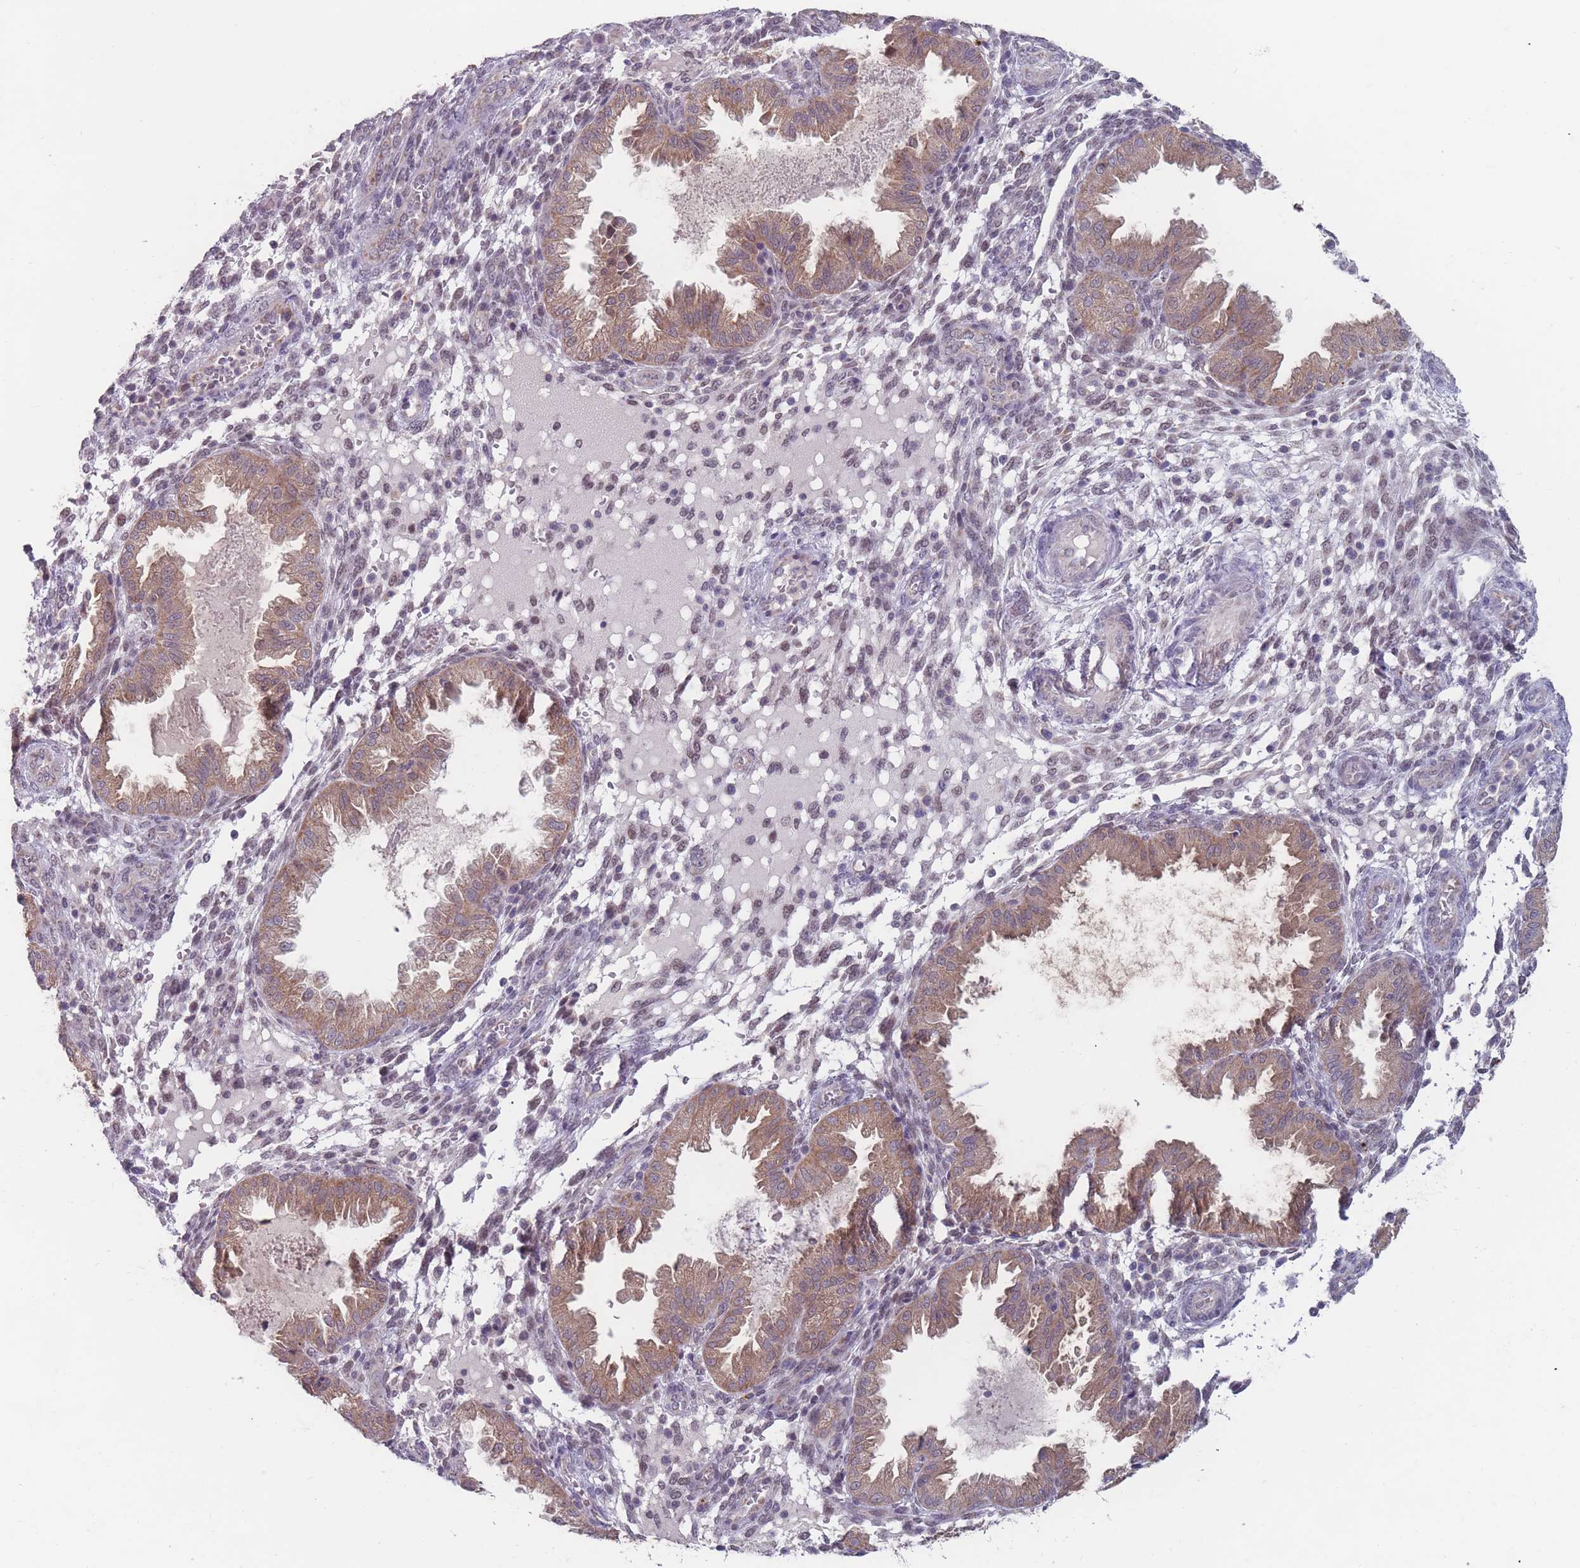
{"staining": {"intensity": "weak", "quantity": "<25%", "location": "nuclear"}, "tissue": "endometrium", "cell_type": "Cells in endometrial stroma", "image_type": "normal", "snomed": [{"axis": "morphology", "description": "Normal tissue, NOS"}, {"axis": "topography", "description": "Endometrium"}], "caption": "This is a image of IHC staining of normal endometrium, which shows no positivity in cells in endometrial stroma. (DAB immunohistochemistry with hematoxylin counter stain).", "gene": "PEX7", "patient": {"sex": "female", "age": 33}}